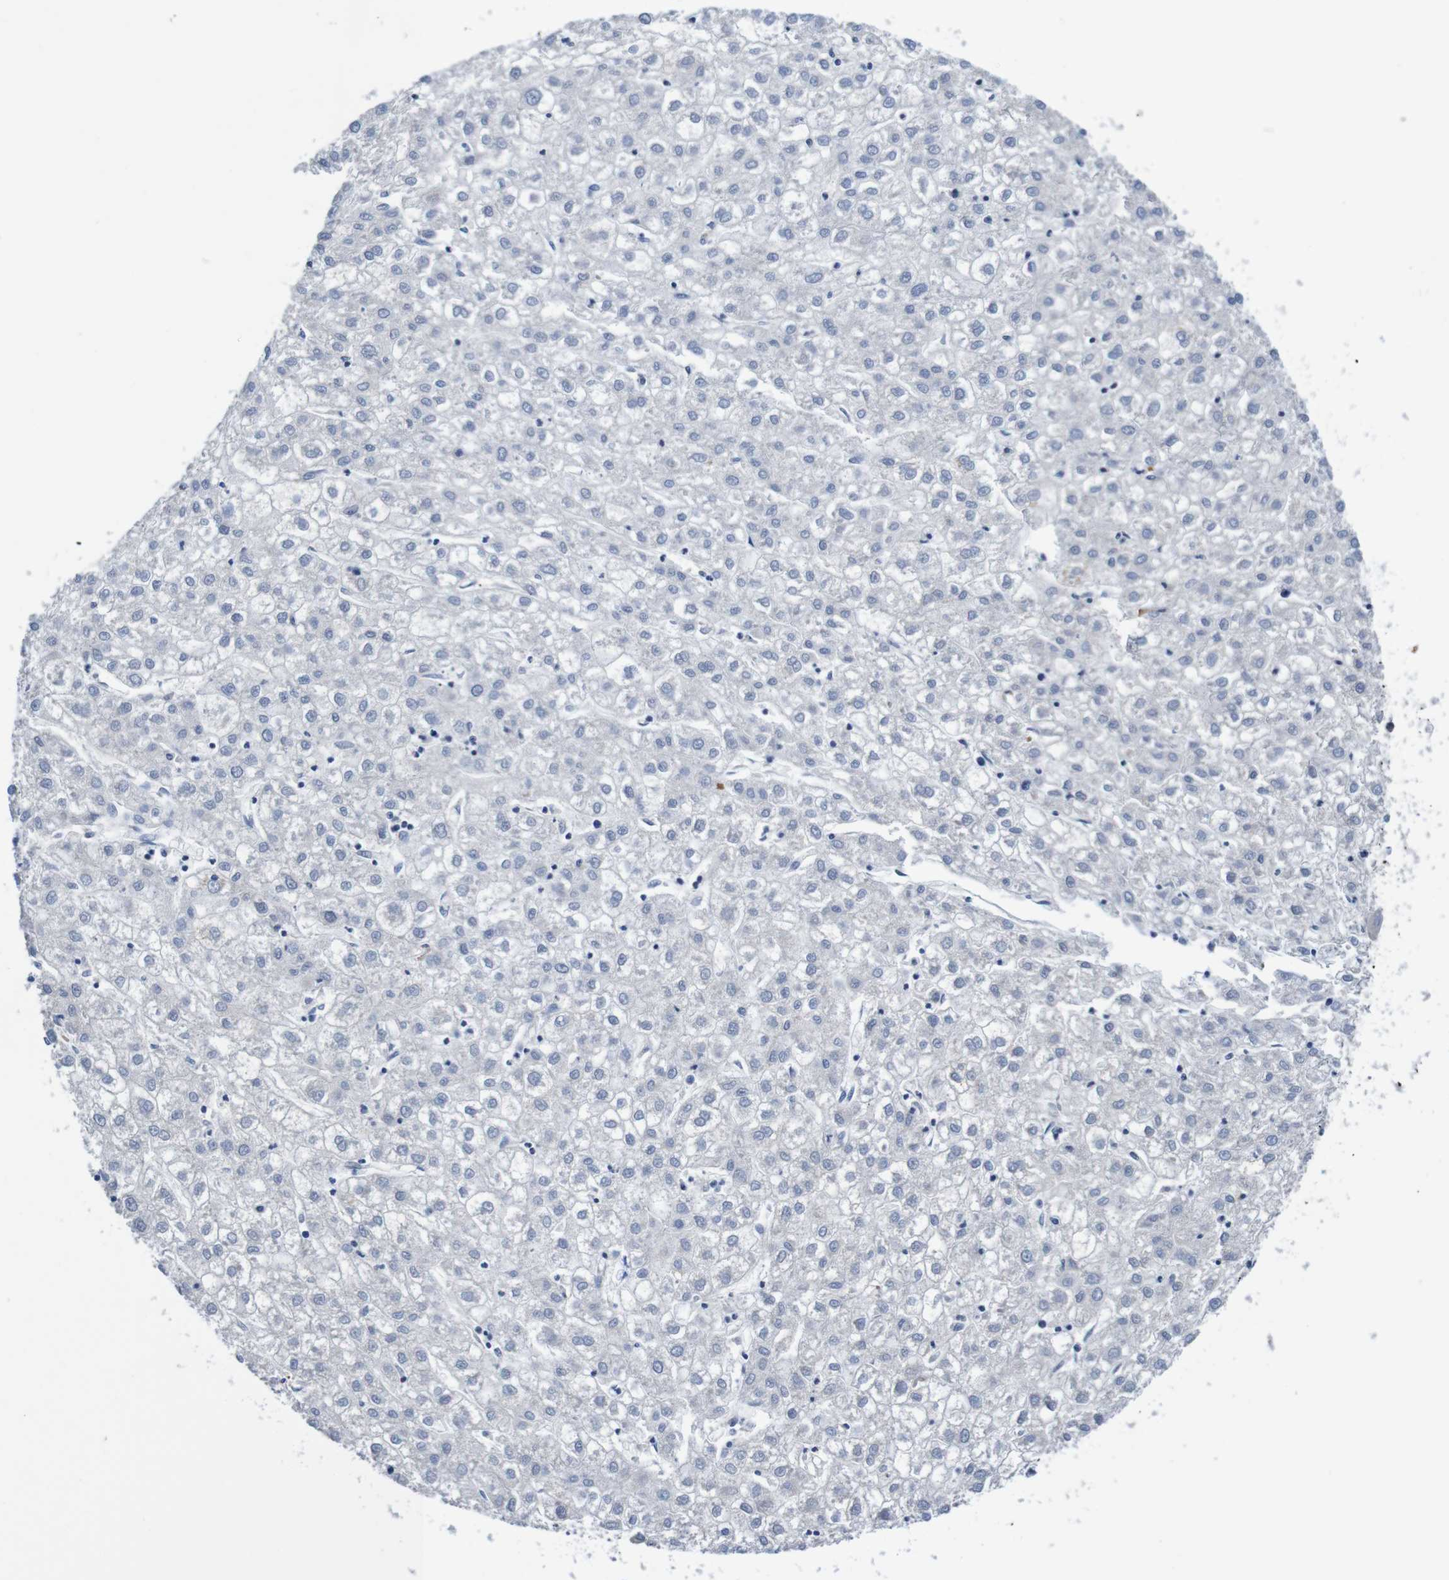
{"staining": {"intensity": "negative", "quantity": "none", "location": "none"}, "tissue": "liver cancer", "cell_type": "Tumor cells", "image_type": "cancer", "snomed": [{"axis": "morphology", "description": "Carcinoma, Hepatocellular, NOS"}, {"axis": "topography", "description": "Liver"}], "caption": "This is an immunohistochemistry (IHC) photomicrograph of hepatocellular carcinoma (liver). There is no staining in tumor cells.", "gene": "CPED1", "patient": {"sex": "male", "age": 72}}